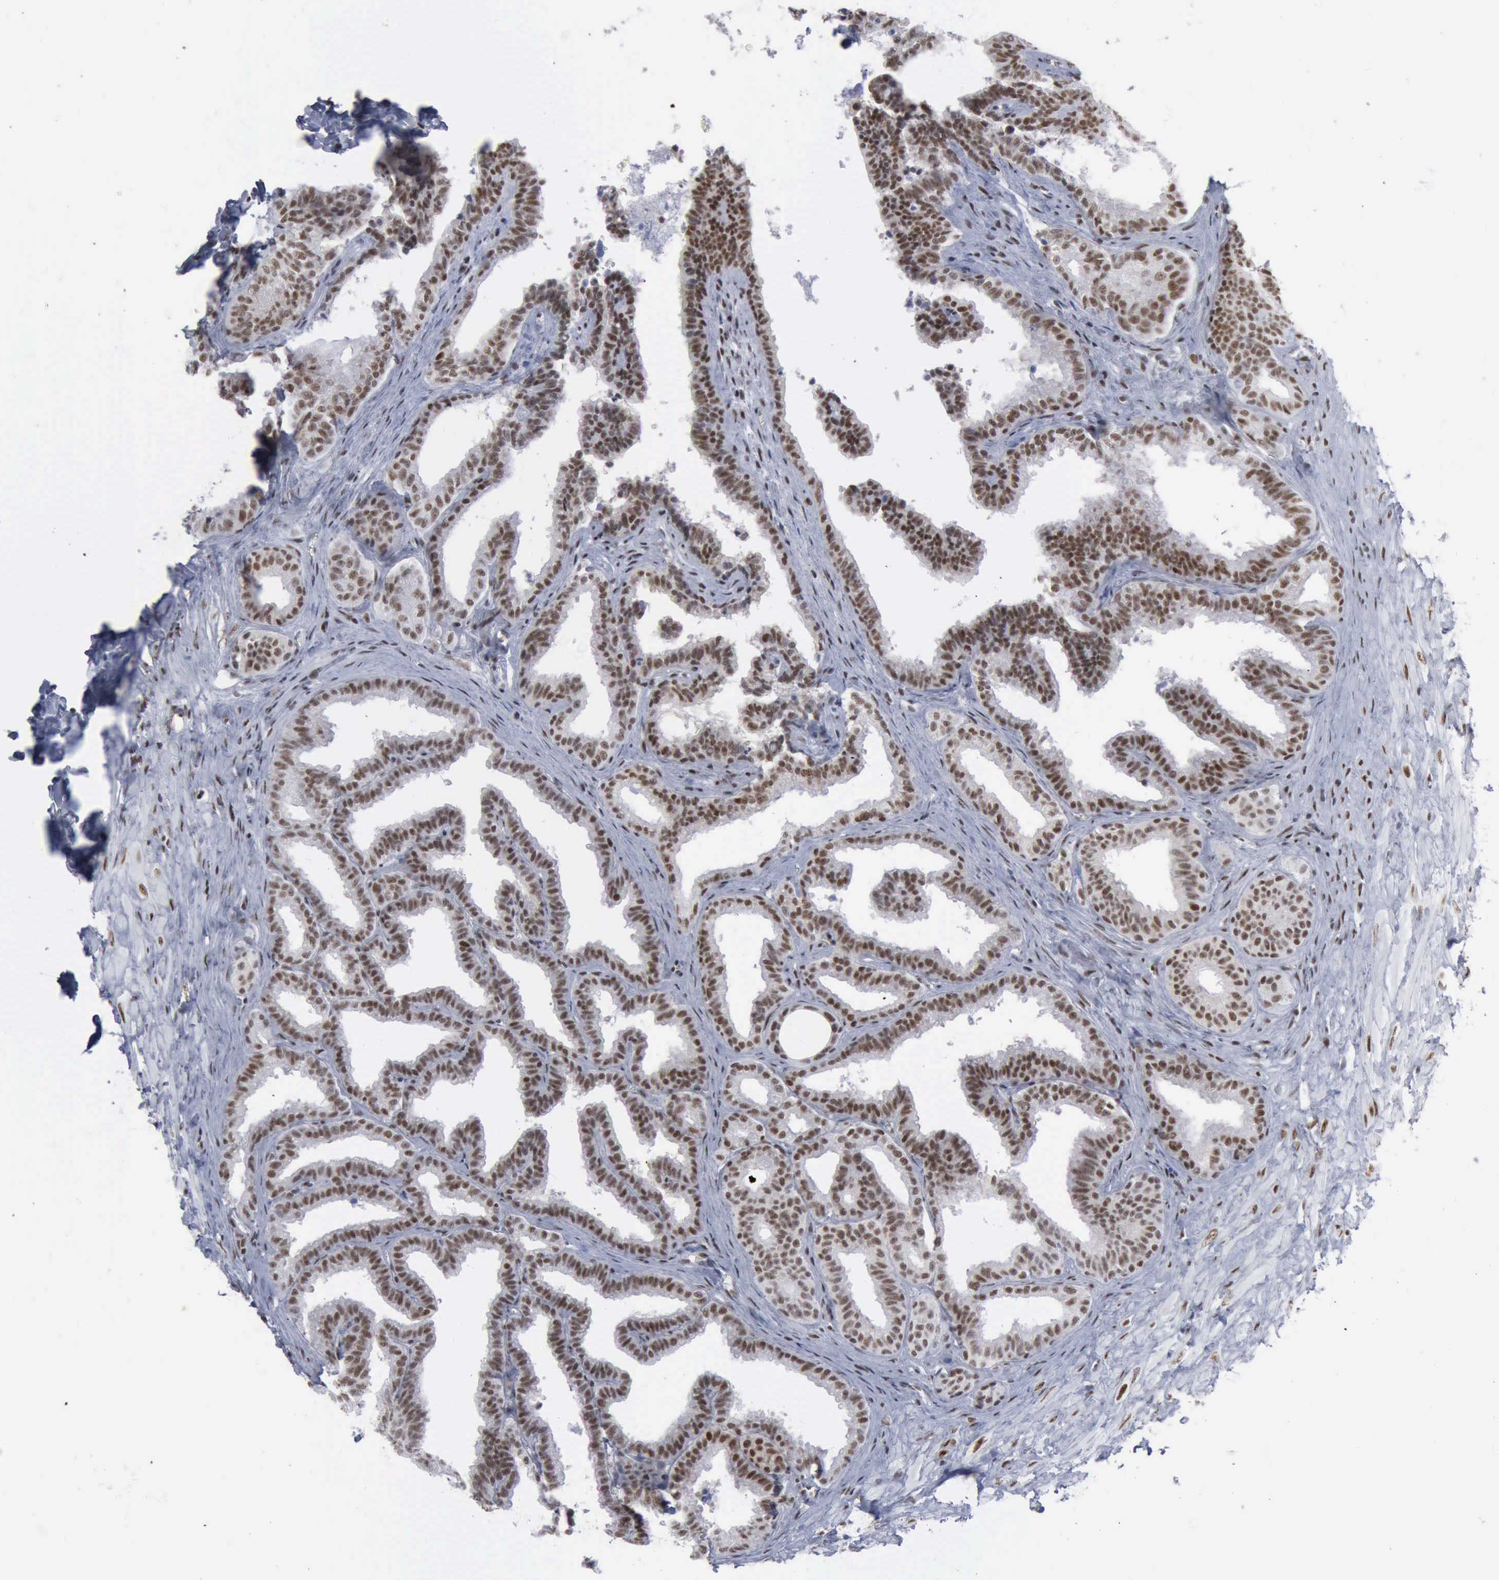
{"staining": {"intensity": "moderate", "quantity": ">75%", "location": "nuclear"}, "tissue": "seminal vesicle", "cell_type": "Glandular cells", "image_type": "normal", "snomed": [{"axis": "morphology", "description": "Normal tissue, NOS"}, {"axis": "topography", "description": "Seminal veicle"}], "caption": "Seminal vesicle stained with a brown dye reveals moderate nuclear positive expression in approximately >75% of glandular cells.", "gene": "XPA", "patient": {"sex": "male", "age": 26}}